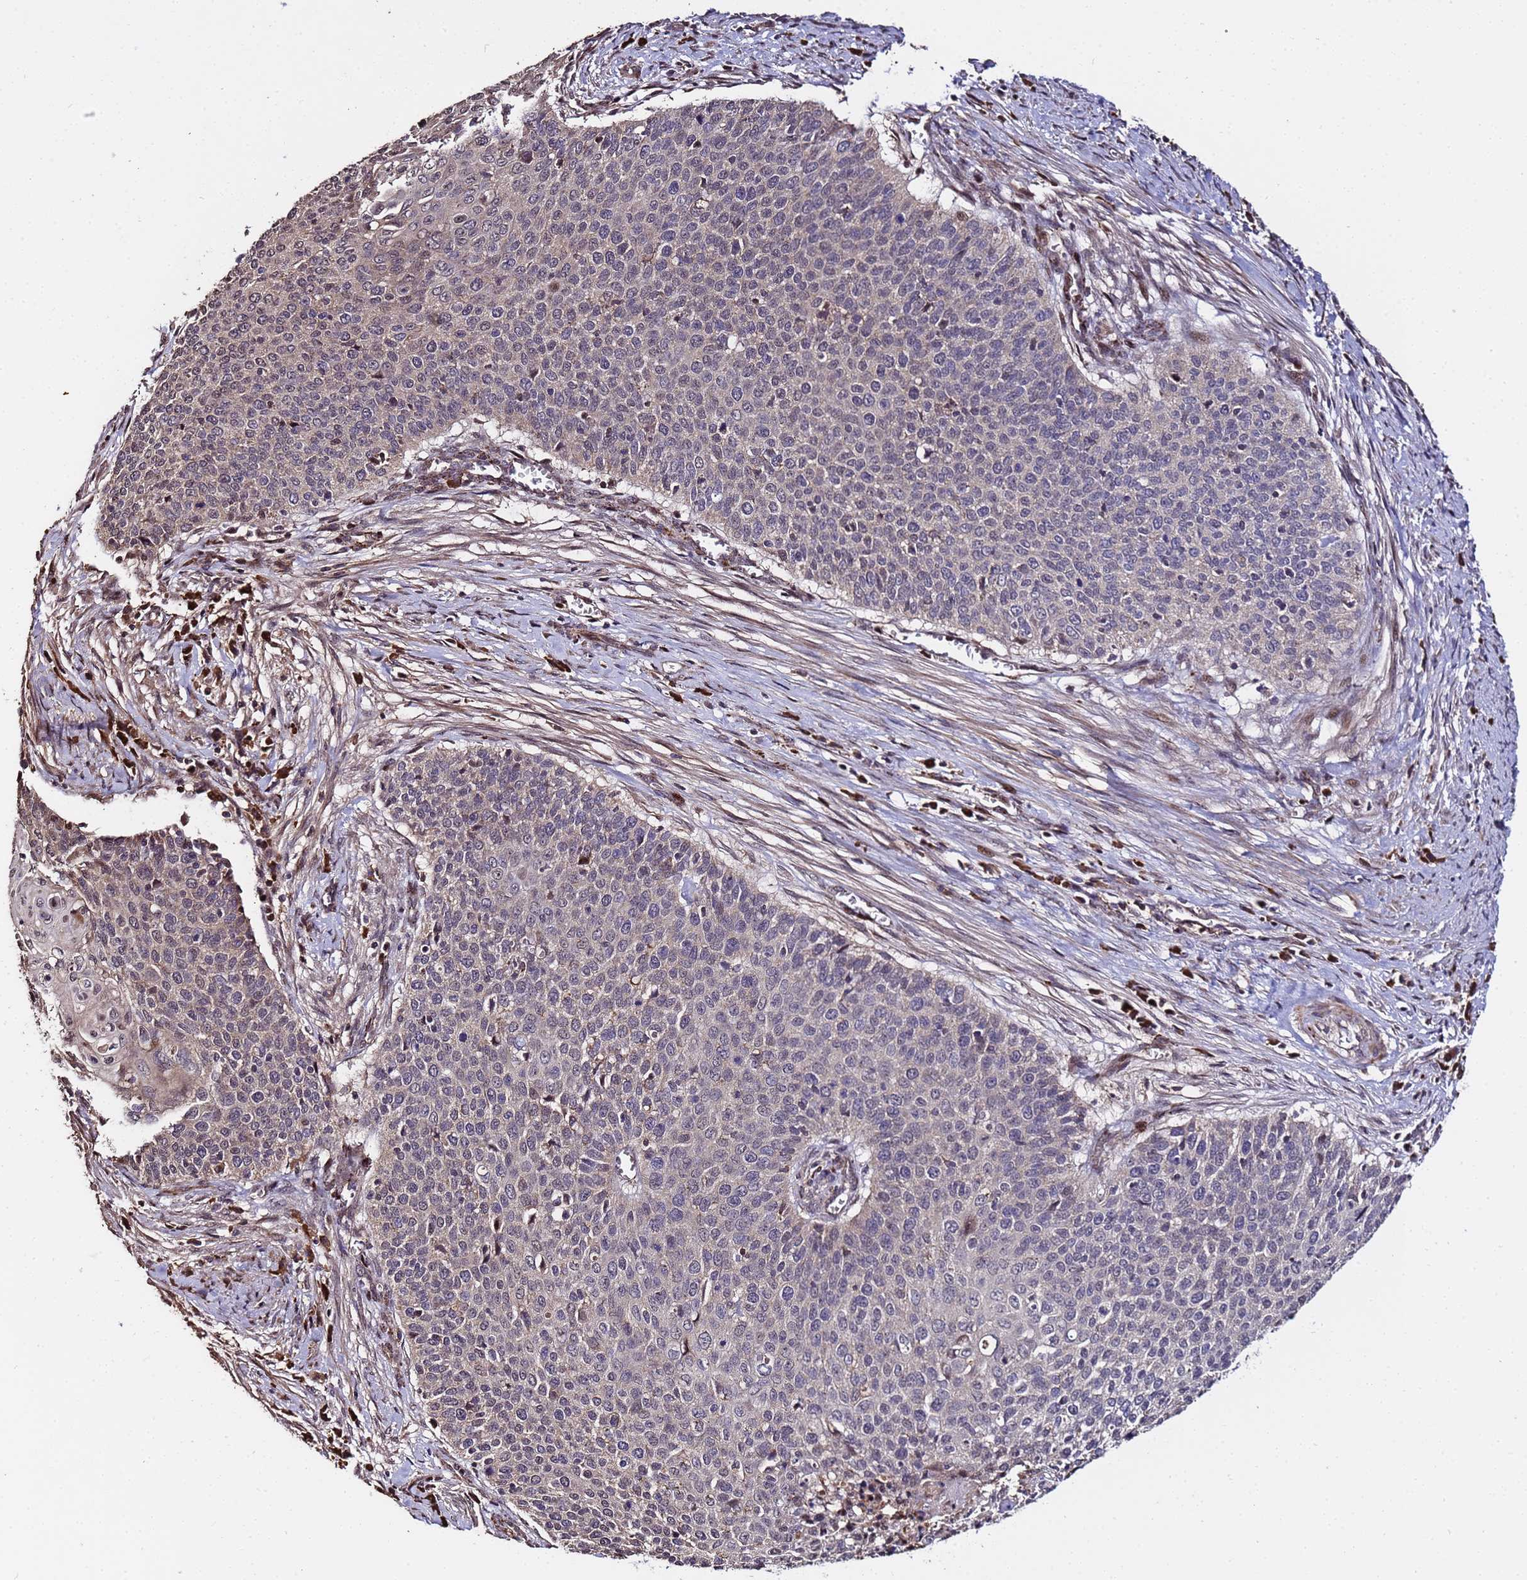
{"staining": {"intensity": "moderate", "quantity": "<25%", "location": "nuclear"}, "tissue": "cervical cancer", "cell_type": "Tumor cells", "image_type": "cancer", "snomed": [{"axis": "morphology", "description": "Squamous cell carcinoma, NOS"}, {"axis": "topography", "description": "Cervix"}], "caption": "Immunohistochemical staining of human cervical cancer (squamous cell carcinoma) displays low levels of moderate nuclear protein staining in approximately <25% of tumor cells. The protein is shown in brown color, while the nuclei are stained blue.", "gene": "WNK4", "patient": {"sex": "female", "age": 39}}